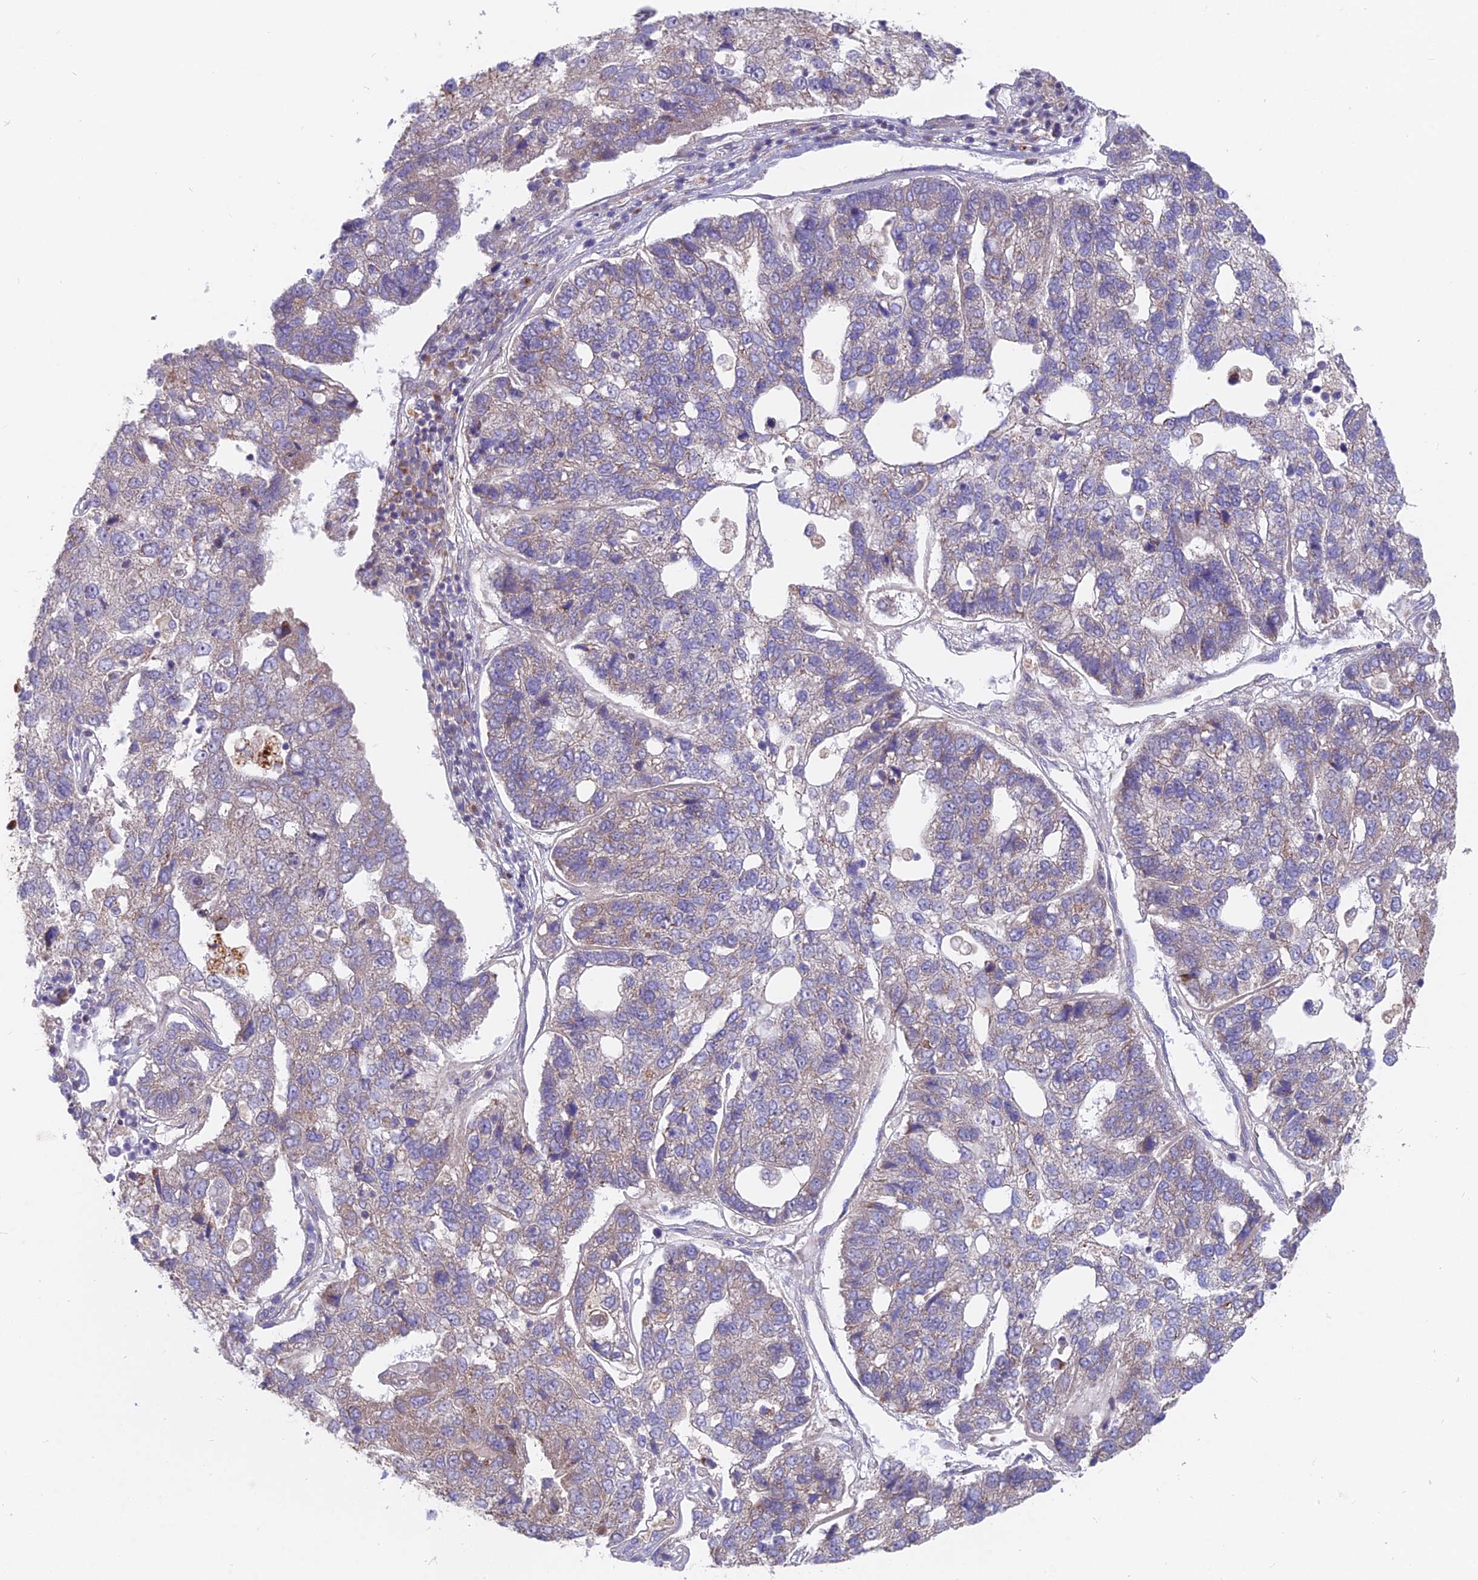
{"staining": {"intensity": "moderate", "quantity": "<25%", "location": "cytoplasmic/membranous"}, "tissue": "pancreatic cancer", "cell_type": "Tumor cells", "image_type": "cancer", "snomed": [{"axis": "morphology", "description": "Adenocarcinoma, NOS"}, {"axis": "topography", "description": "Pancreas"}], "caption": "Protein expression analysis of human pancreatic cancer (adenocarcinoma) reveals moderate cytoplasmic/membranous staining in approximately <25% of tumor cells. The staining was performed using DAB, with brown indicating positive protein expression. Nuclei are stained blue with hematoxylin.", "gene": "TBC1D20", "patient": {"sex": "female", "age": 61}}